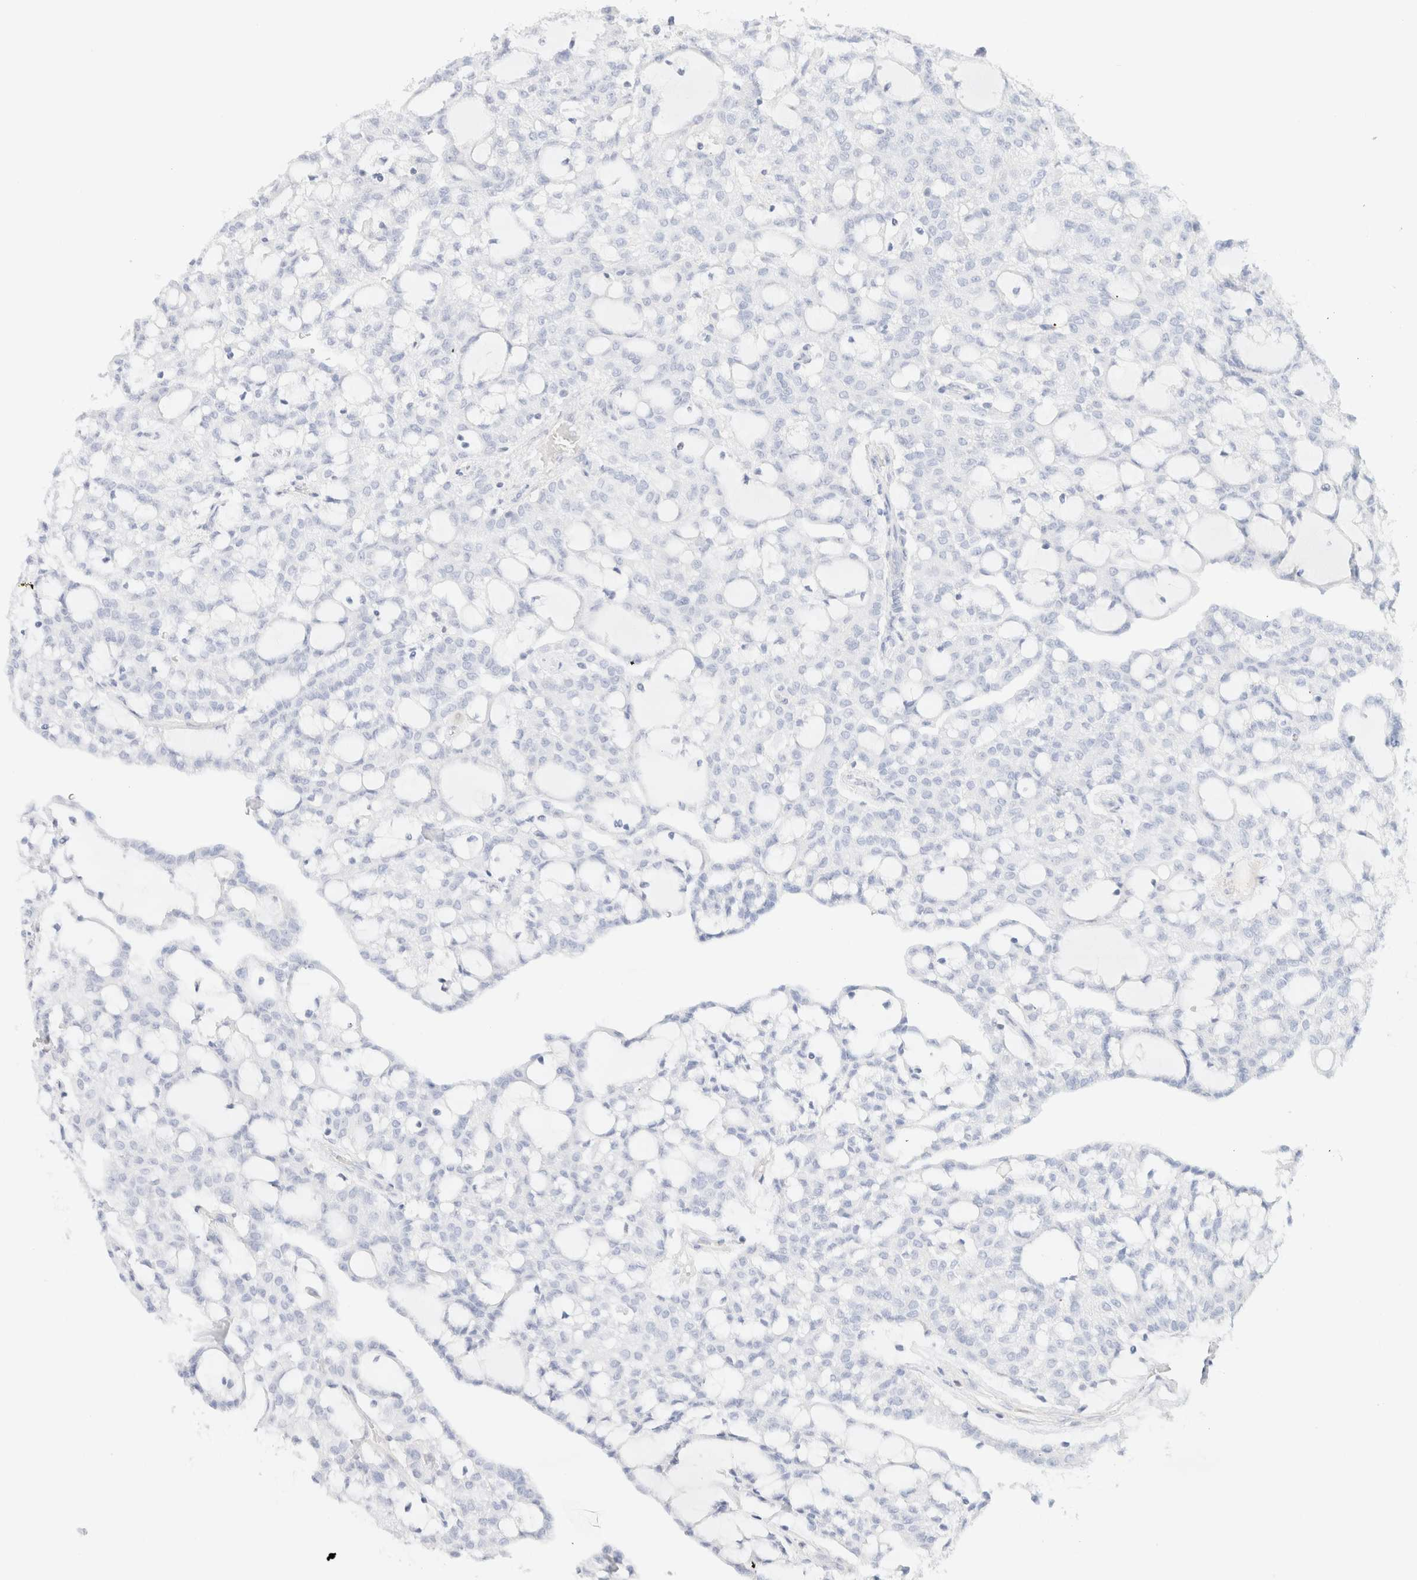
{"staining": {"intensity": "negative", "quantity": "none", "location": "none"}, "tissue": "renal cancer", "cell_type": "Tumor cells", "image_type": "cancer", "snomed": [{"axis": "morphology", "description": "Adenocarcinoma, NOS"}, {"axis": "topography", "description": "Kidney"}], "caption": "This is an IHC photomicrograph of human renal cancer. There is no staining in tumor cells.", "gene": "IKZF3", "patient": {"sex": "male", "age": 63}}